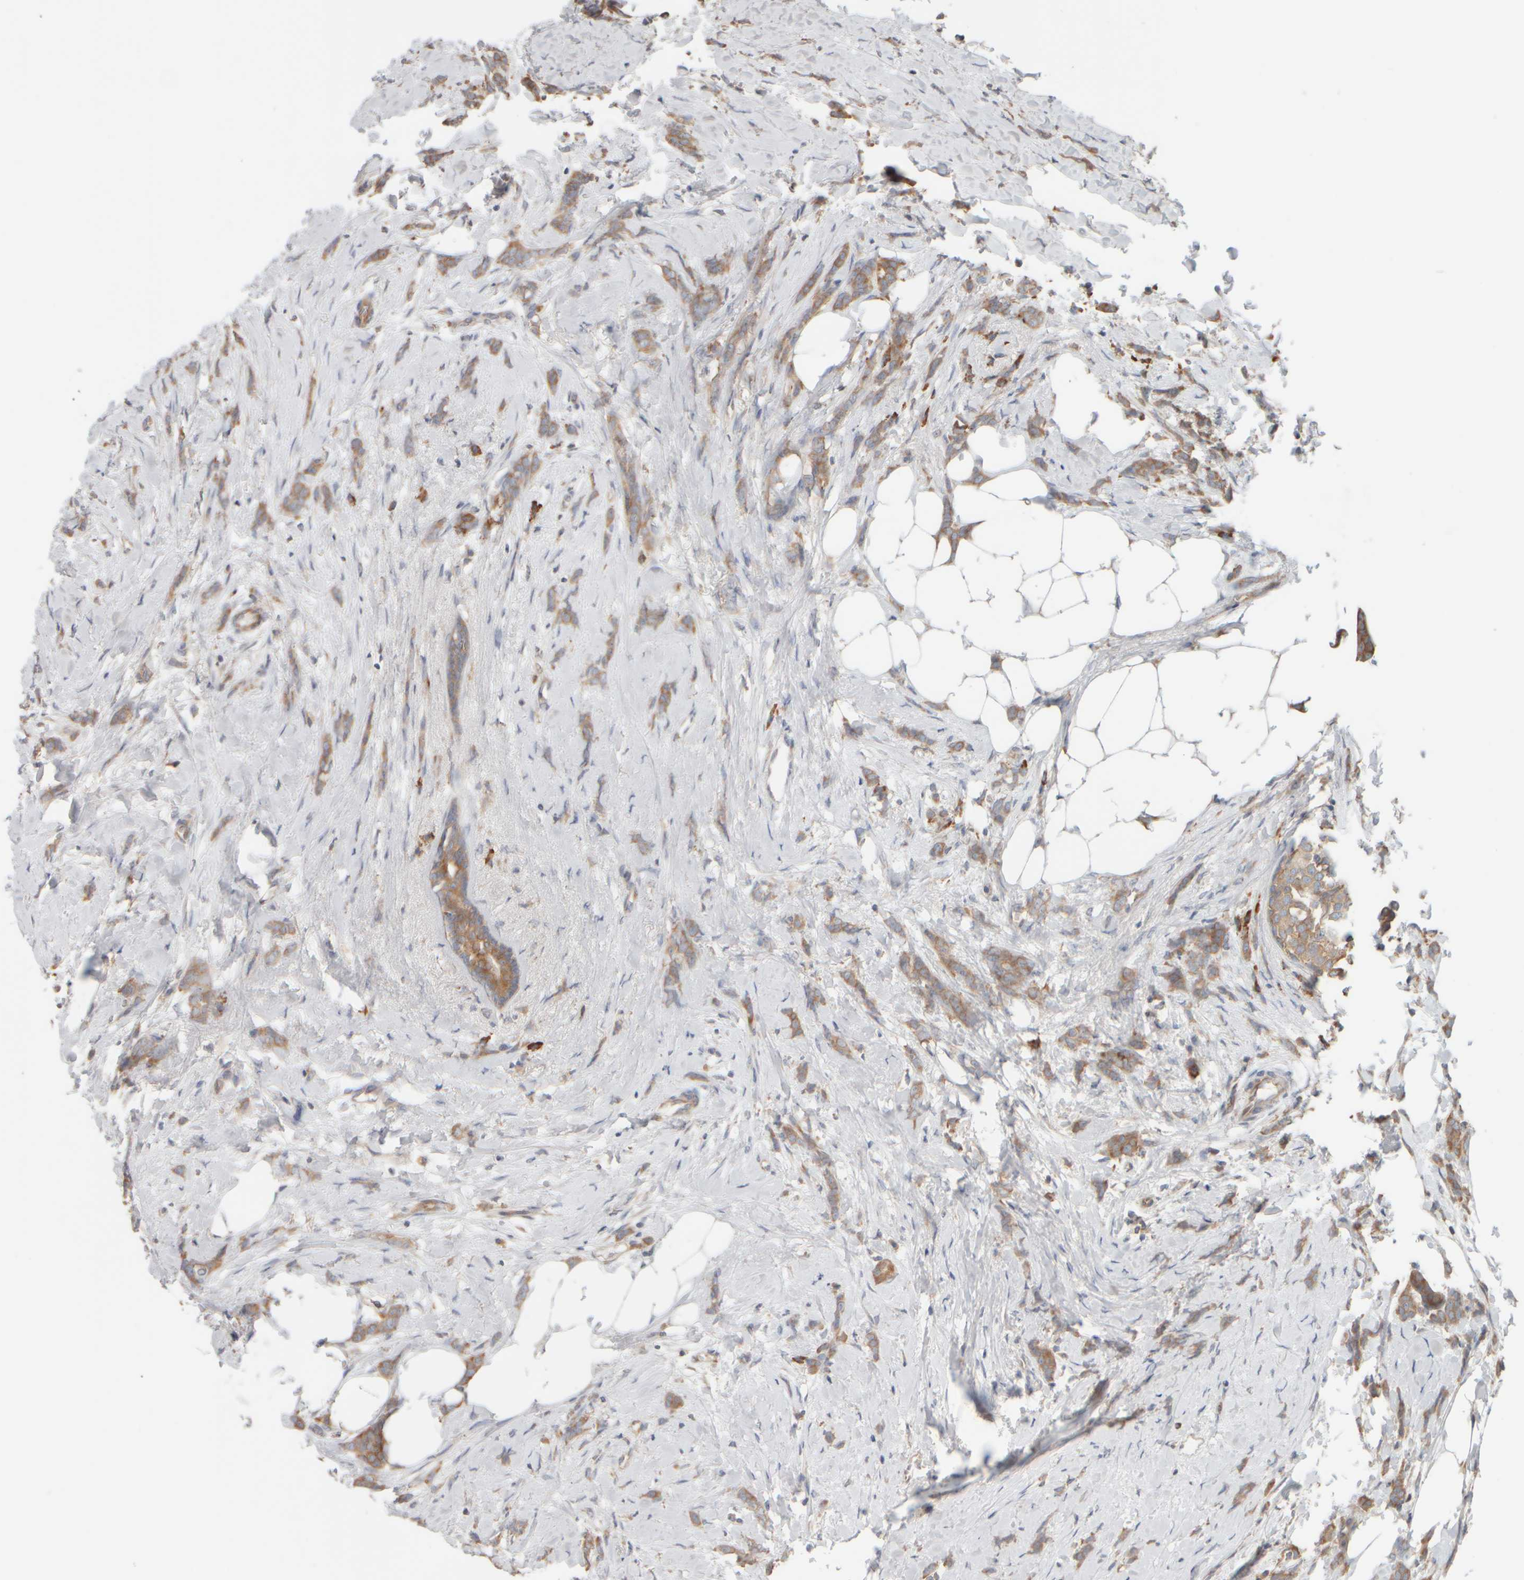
{"staining": {"intensity": "moderate", "quantity": ">75%", "location": "cytoplasmic/membranous"}, "tissue": "breast cancer", "cell_type": "Tumor cells", "image_type": "cancer", "snomed": [{"axis": "morphology", "description": "Lobular carcinoma, in situ"}, {"axis": "morphology", "description": "Lobular carcinoma"}, {"axis": "topography", "description": "Breast"}], "caption": "Immunohistochemical staining of human breast lobular carcinoma exhibits medium levels of moderate cytoplasmic/membranous protein positivity in about >75% of tumor cells.", "gene": "EIF2B3", "patient": {"sex": "female", "age": 41}}